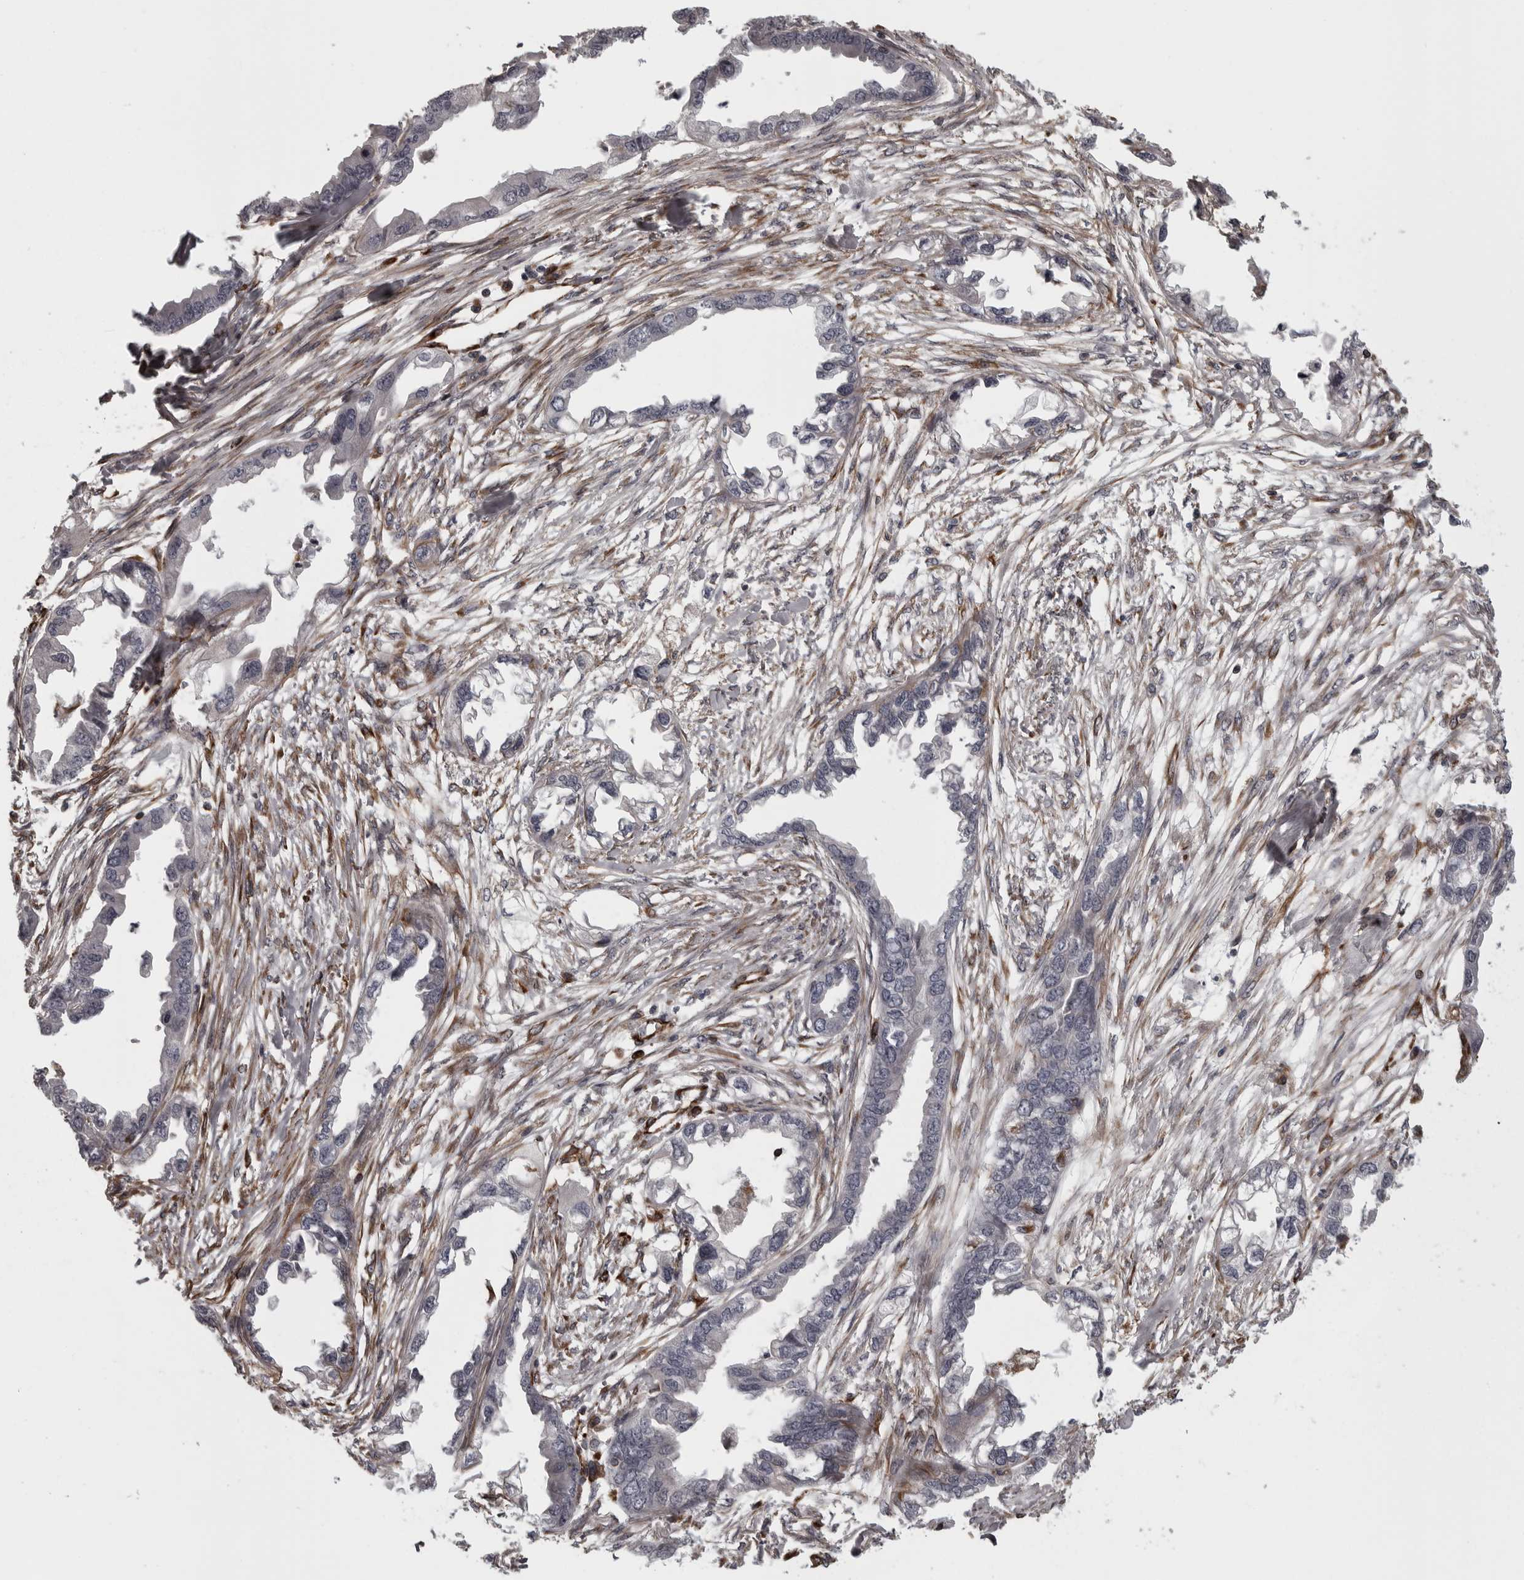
{"staining": {"intensity": "negative", "quantity": "none", "location": "none"}, "tissue": "endometrial cancer", "cell_type": "Tumor cells", "image_type": "cancer", "snomed": [{"axis": "morphology", "description": "Adenocarcinoma, NOS"}, {"axis": "morphology", "description": "Adenocarcinoma, metastatic, NOS"}, {"axis": "topography", "description": "Adipose tissue"}, {"axis": "topography", "description": "Endometrium"}], "caption": "An IHC micrograph of endometrial cancer (adenocarcinoma) is shown. There is no staining in tumor cells of endometrial cancer (adenocarcinoma).", "gene": "FAAP100", "patient": {"sex": "female", "age": 67}}